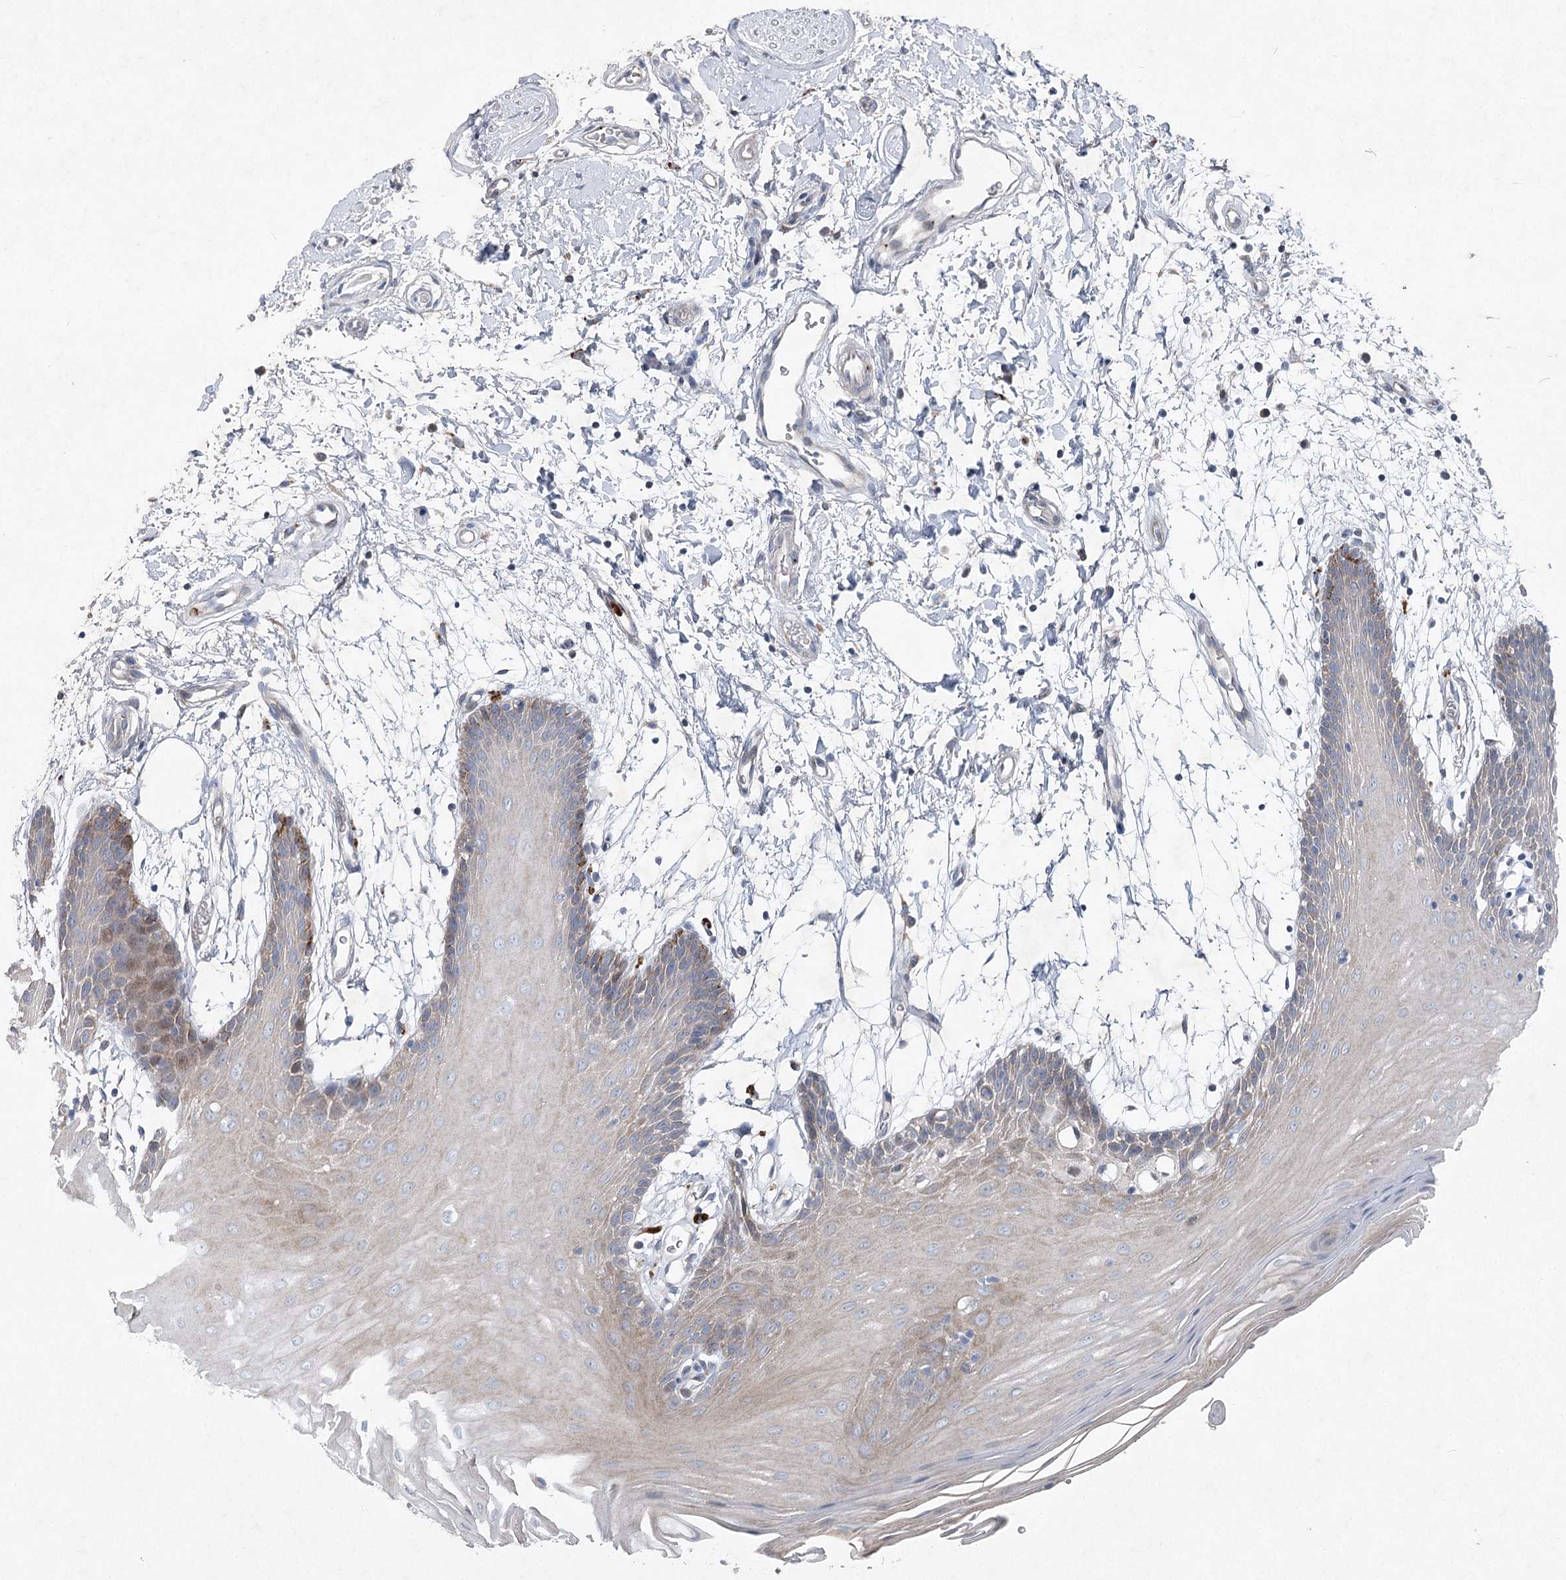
{"staining": {"intensity": "weak", "quantity": "<25%", "location": "cytoplasmic/membranous"}, "tissue": "oral mucosa", "cell_type": "Squamous epithelial cells", "image_type": "normal", "snomed": [{"axis": "morphology", "description": "Normal tissue, NOS"}, {"axis": "topography", "description": "Skeletal muscle"}, {"axis": "topography", "description": "Oral tissue"}, {"axis": "topography", "description": "Salivary gland"}, {"axis": "topography", "description": "Peripheral nerve tissue"}], "caption": "This is an immunohistochemistry image of unremarkable human oral mucosa. There is no positivity in squamous epithelial cells.", "gene": "ENSG00000285330", "patient": {"sex": "male", "age": 54}}